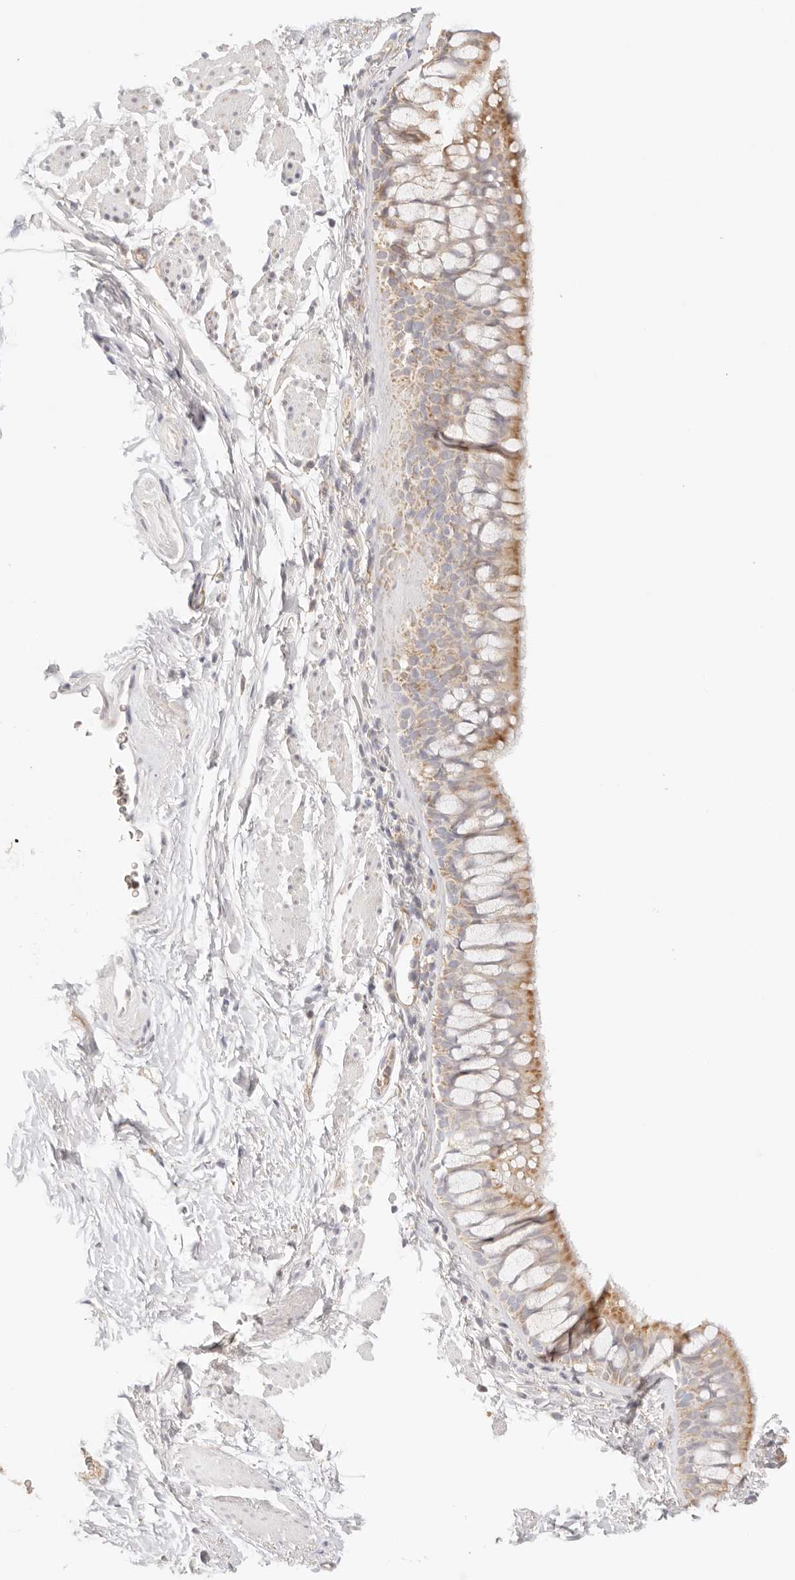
{"staining": {"intensity": "moderate", "quantity": ">75%", "location": "cytoplasmic/membranous"}, "tissue": "bronchus", "cell_type": "Respiratory epithelial cells", "image_type": "normal", "snomed": [{"axis": "morphology", "description": "Normal tissue, NOS"}, {"axis": "topography", "description": "Cartilage tissue"}, {"axis": "topography", "description": "Bronchus"}], "caption": "Immunohistochemistry (DAB) staining of unremarkable human bronchus shows moderate cytoplasmic/membranous protein positivity in about >75% of respiratory epithelial cells.", "gene": "COA6", "patient": {"sex": "female", "age": 53}}